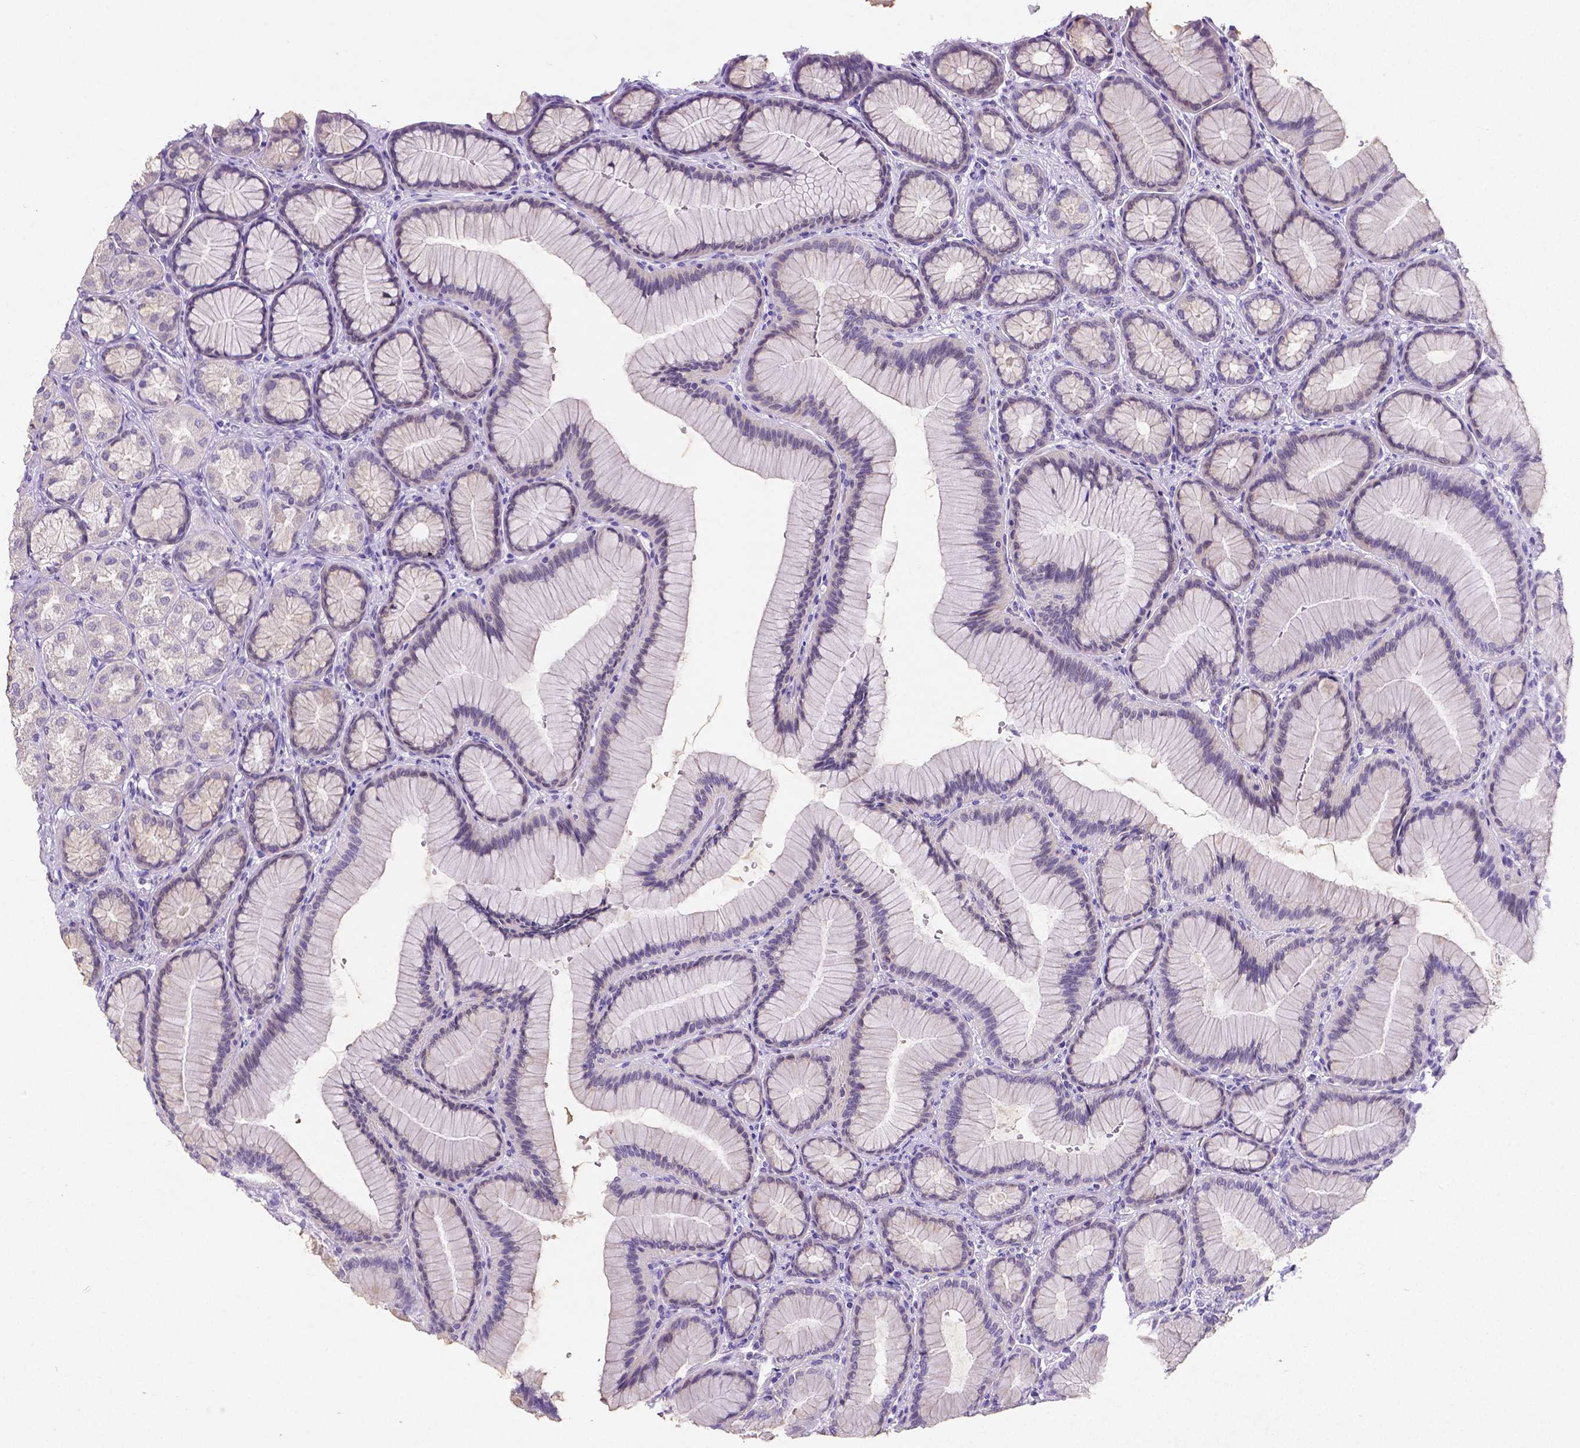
{"staining": {"intensity": "negative", "quantity": "none", "location": "none"}, "tissue": "stomach", "cell_type": "Glandular cells", "image_type": "normal", "snomed": [{"axis": "morphology", "description": "Normal tissue, NOS"}, {"axis": "morphology", "description": "Adenocarcinoma, NOS"}, {"axis": "morphology", "description": "Adenocarcinoma, High grade"}, {"axis": "topography", "description": "Stomach, upper"}, {"axis": "topography", "description": "Stomach"}], "caption": "Histopathology image shows no protein staining in glandular cells of benign stomach. (DAB (3,3'-diaminobenzidine) immunohistochemistry (IHC) with hematoxylin counter stain).", "gene": "SATB2", "patient": {"sex": "female", "age": 65}}